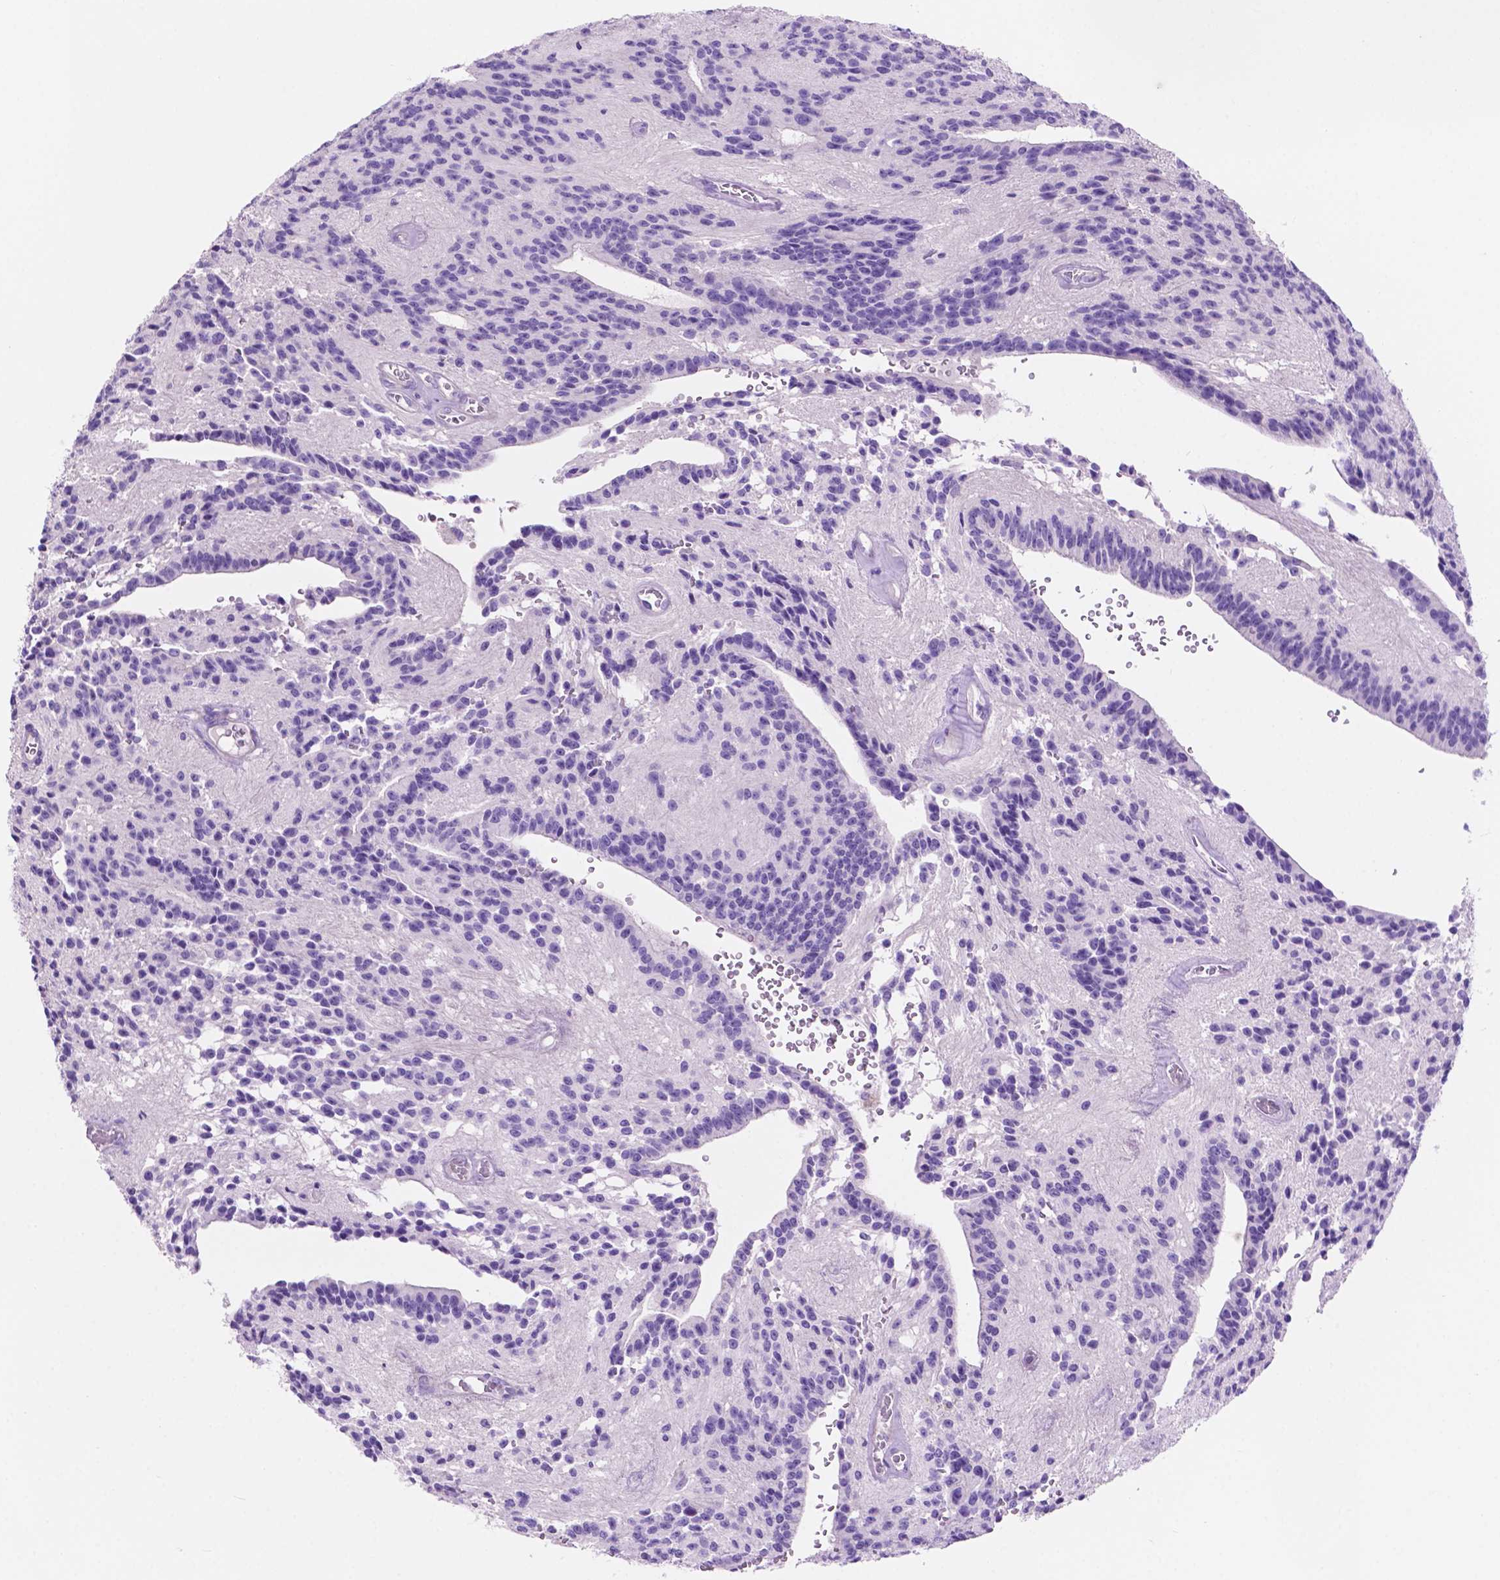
{"staining": {"intensity": "negative", "quantity": "none", "location": "none"}, "tissue": "glioma", "cell_type": "Tumor cells", "image_type": "cancer", "snomed": [{"axis": "morphology", "description": "Glioma, malignant, Low grade"}, {"axis": "topography", "description": "Brain"}], "caption": "Tumor cells show no significant expression in glioma.", "gene": "IGFN1", "patient": {"sex": "male", "age": 31}}